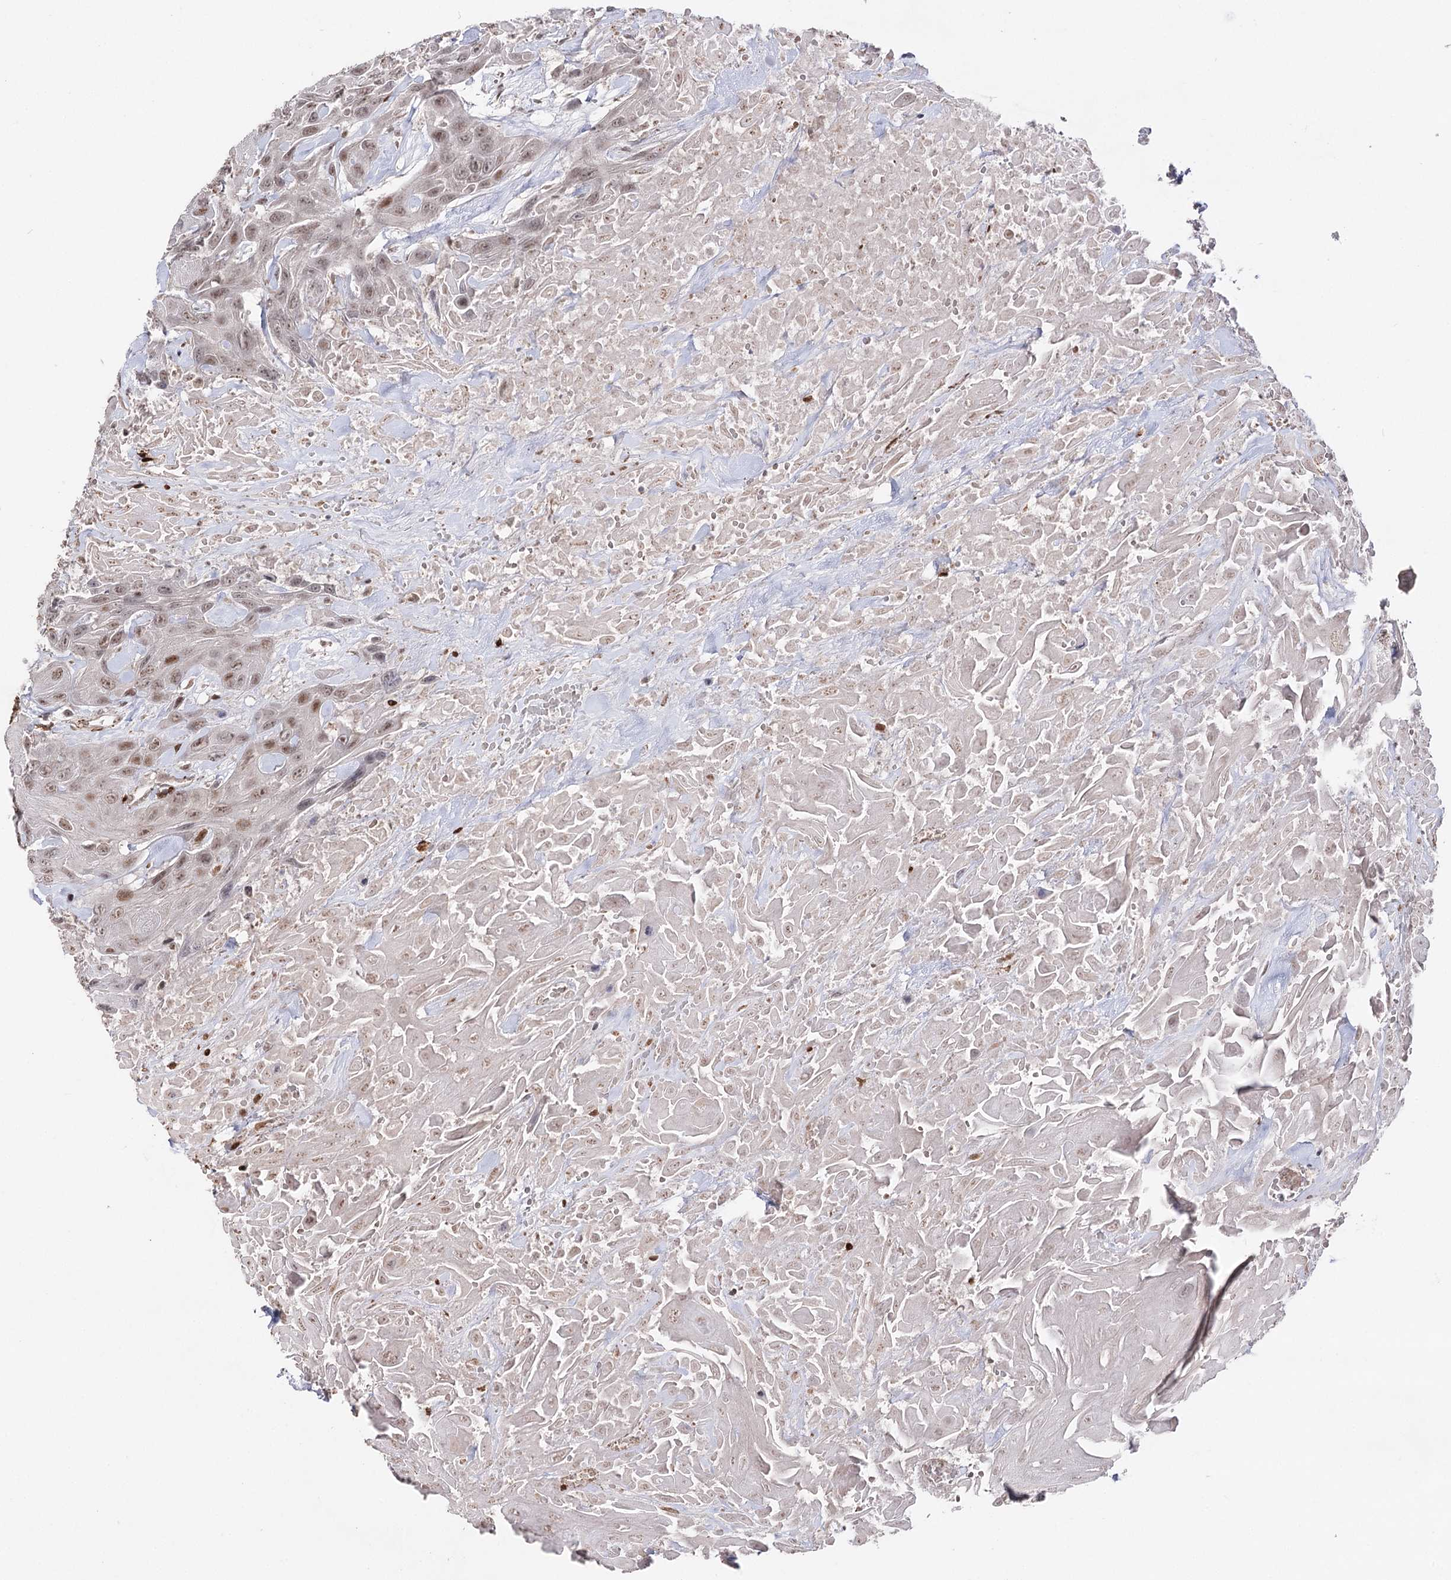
{"staining": {"intensity": "weak", "quantity": "25%-75%", "location": "nuclear"}, "tissue": "head and neck cancer", "cell_type": "Tumor cells", "image_type": "cancer", "snomed": [{"axis": "morphology", "description": "Squamous cell carcinoma, NOS"}, {"axis": "topography", "description": "Head-Neck"}], "caption": "Approximately 25%-75% of tumor cells in human head and neck cancer show weak nuclear protein expression as visualized by brown immunohistochemical staining.", "gene": "HSD11B2", "patient": {"sex": "male", "age": 81}}